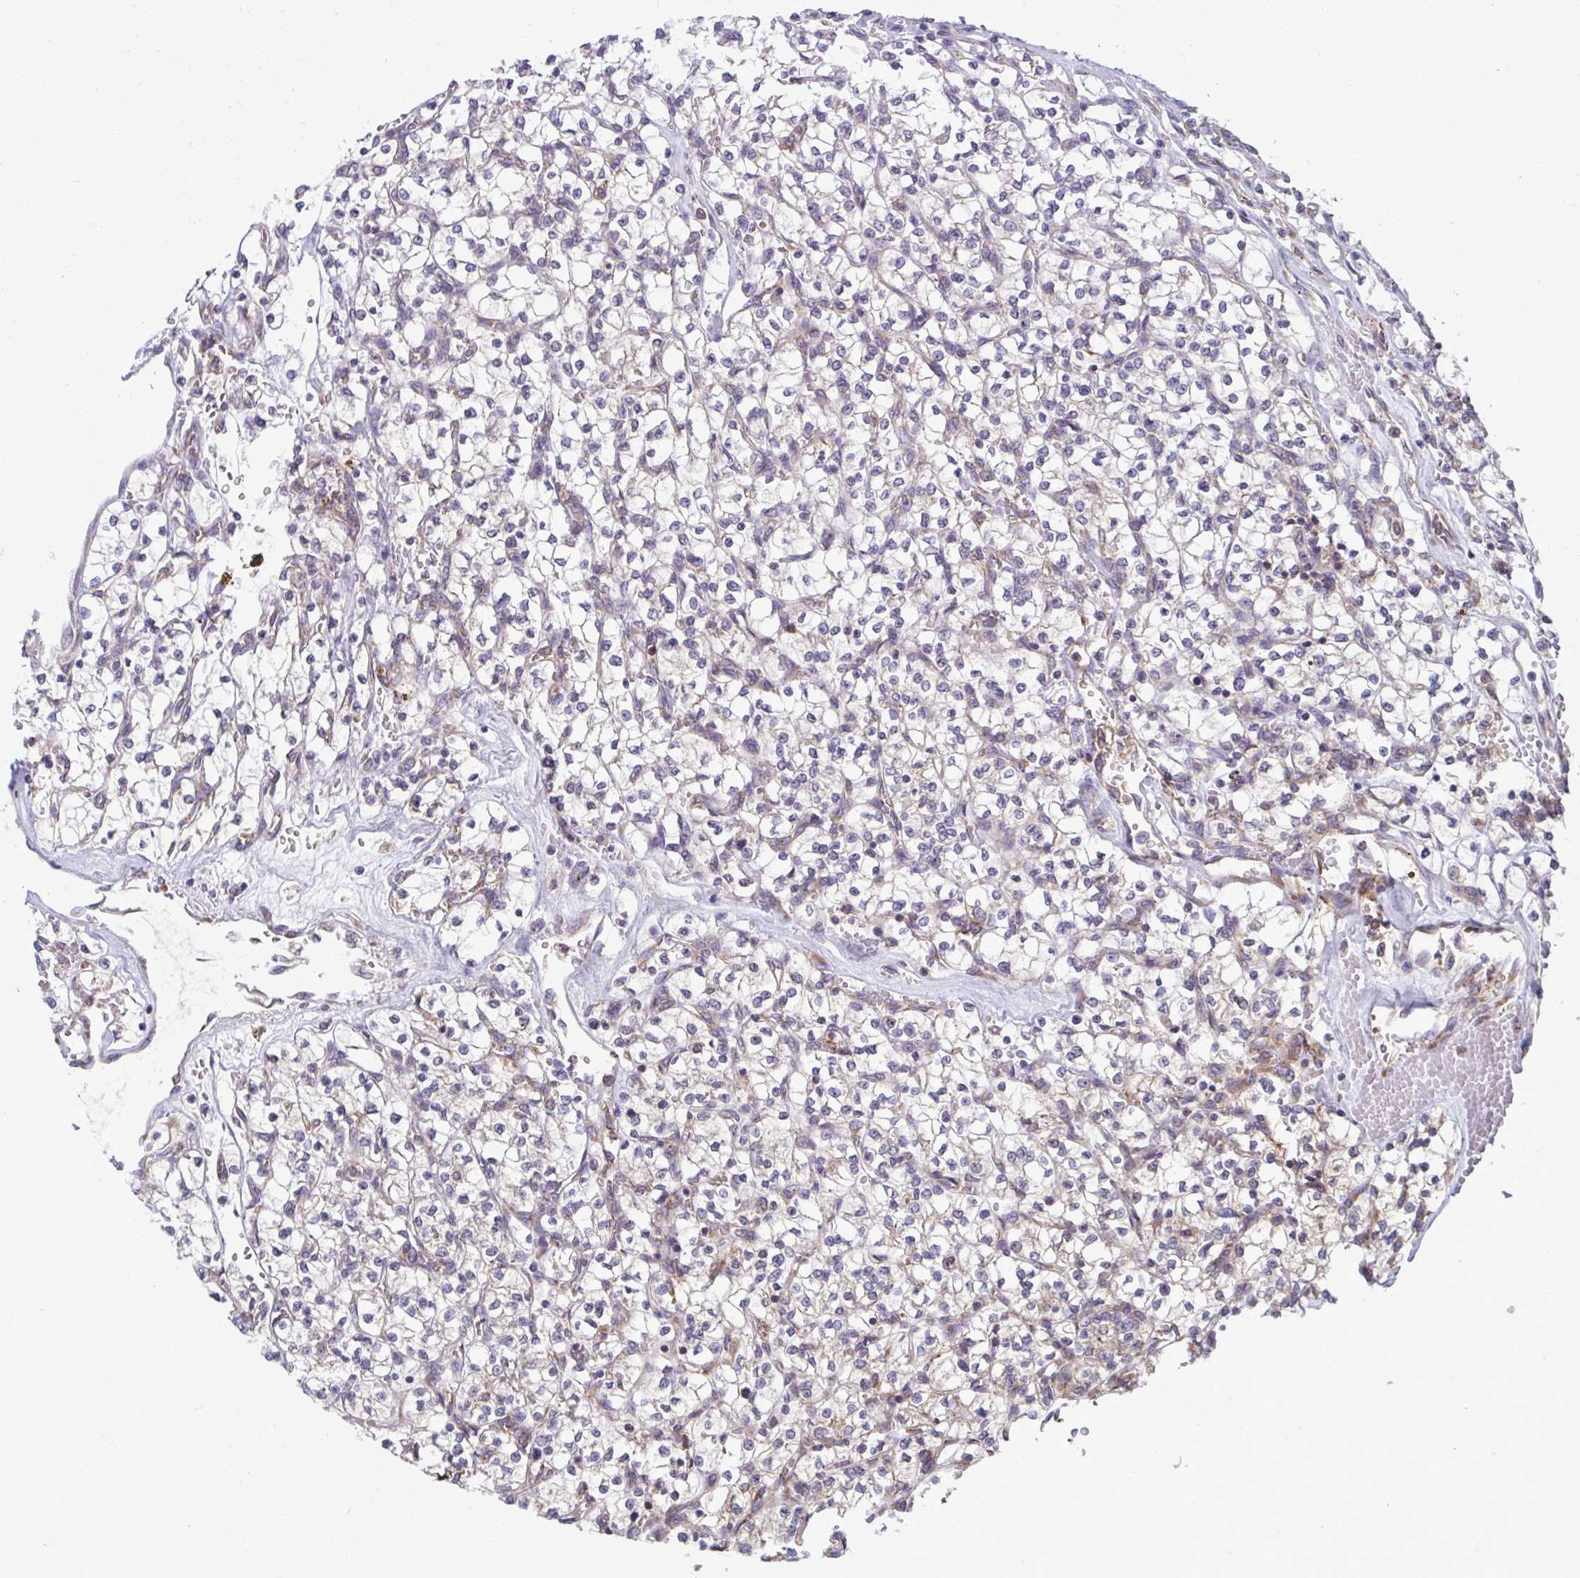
{"staining": {"intensity": "weak", "quantity": "<25%", "location": "cytoplasmic/membranous"}, "tissue": "renal cancer", "cell_type": "Tumor cells", "image_type": "cancer", "snomed": [{"axis": "morphology", "description": "Adenocarcinoma, NOS"}, {"axis": "topography", "description": "Kidney"}], "caption": "The immunohistochemistry (IHC) image has no significant expression in tumor cells of adenocarcinoma (renal) tissue.", "gene": "RPS16", "patient": {"sex": "female", "age": 64}}